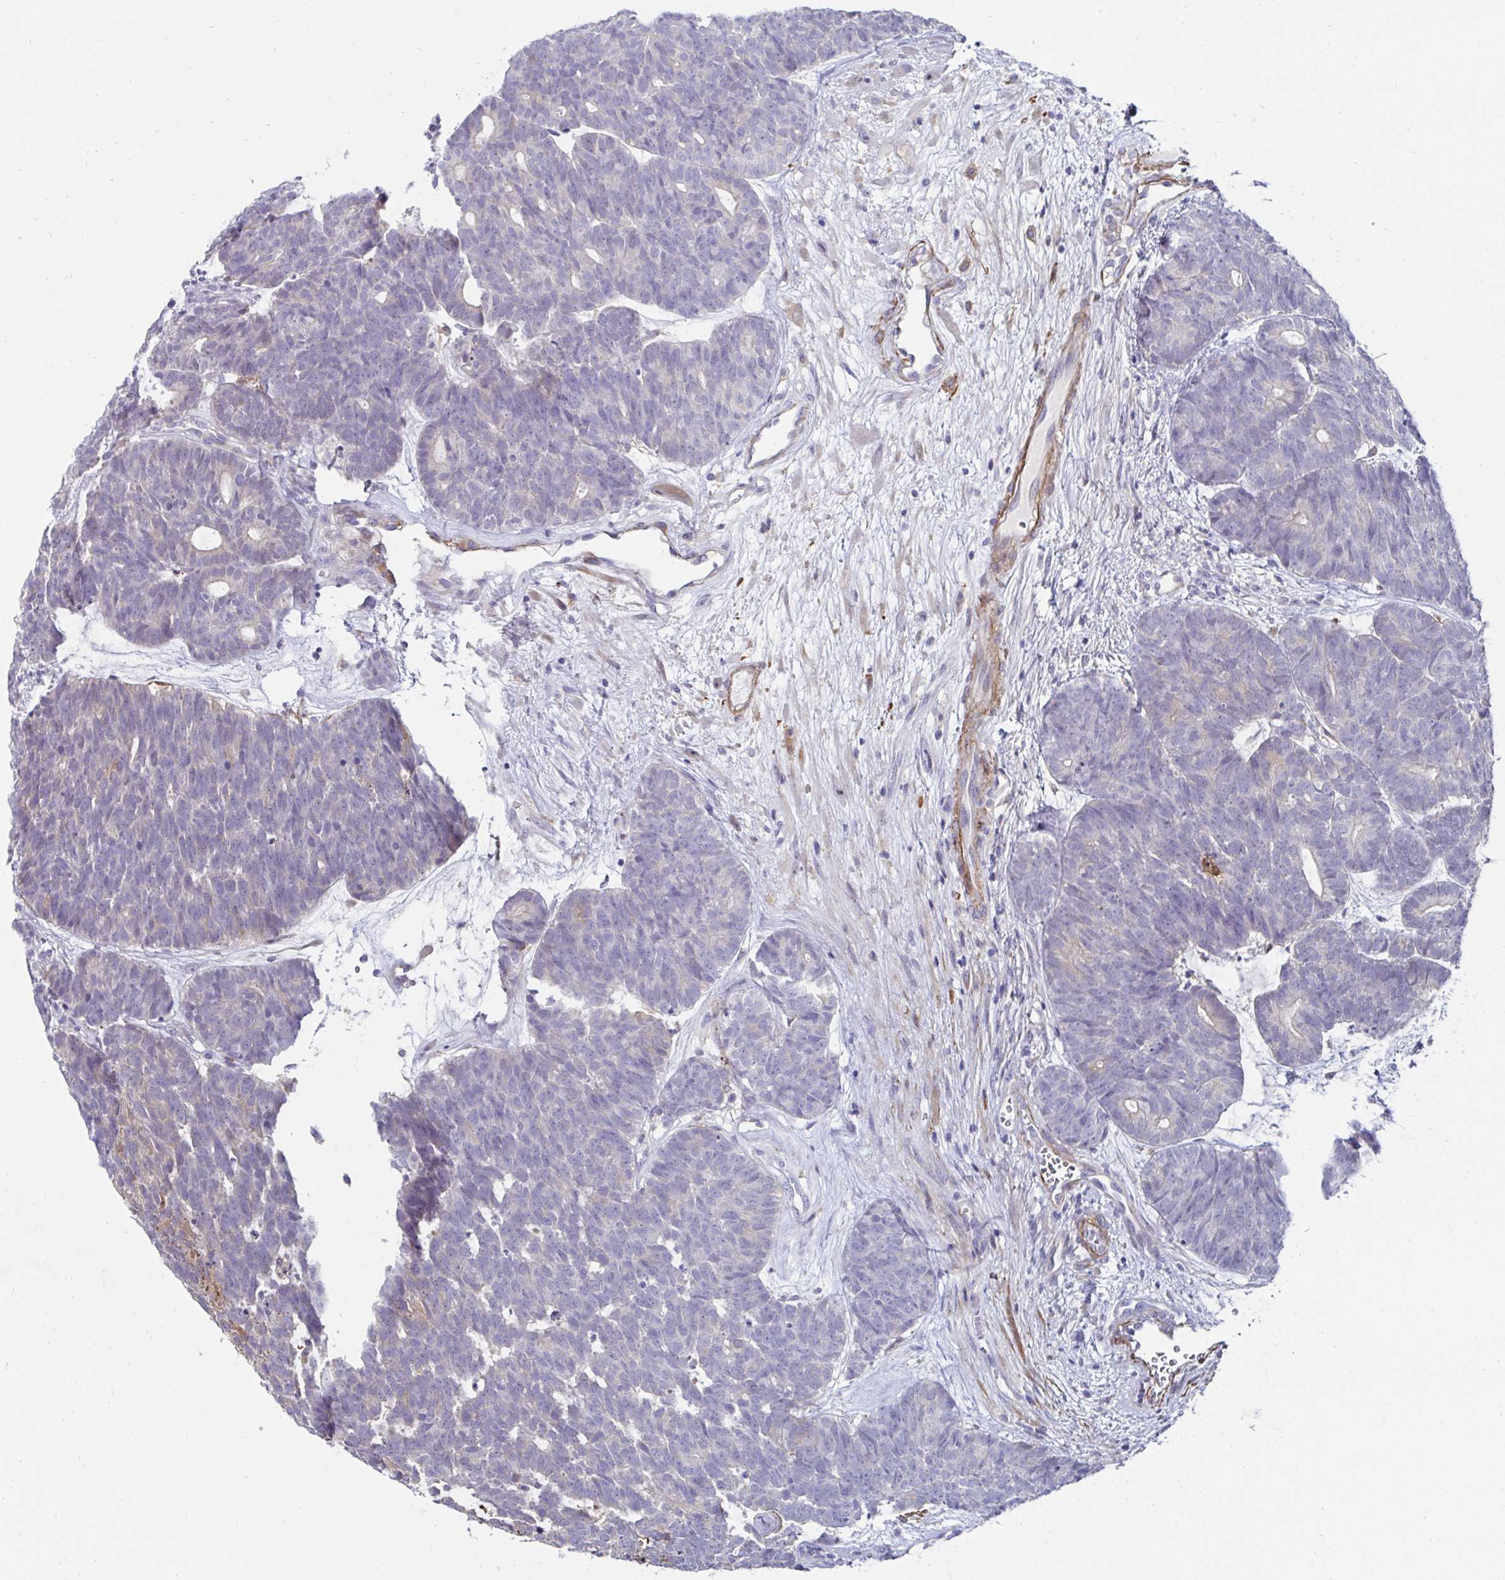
{"staining": {"intensity": "negative", "quantity": "none", "location": "none"}, "tissue": "head and neck cancer", "cell_type": "Tumor cells", "image_type": "cancer", "snomed": [{"axis": "morphology", "description": "Adenocarcinoma, NOS"}, {"axis": "topography", "description": "Head-Neck"}], "caption": "This is an immunohistochemistry image of human head and neck cancer. There is no expression in tumor cells.", "gene": "FBXL13", "patient": {"sex": "female", "age": 81}}